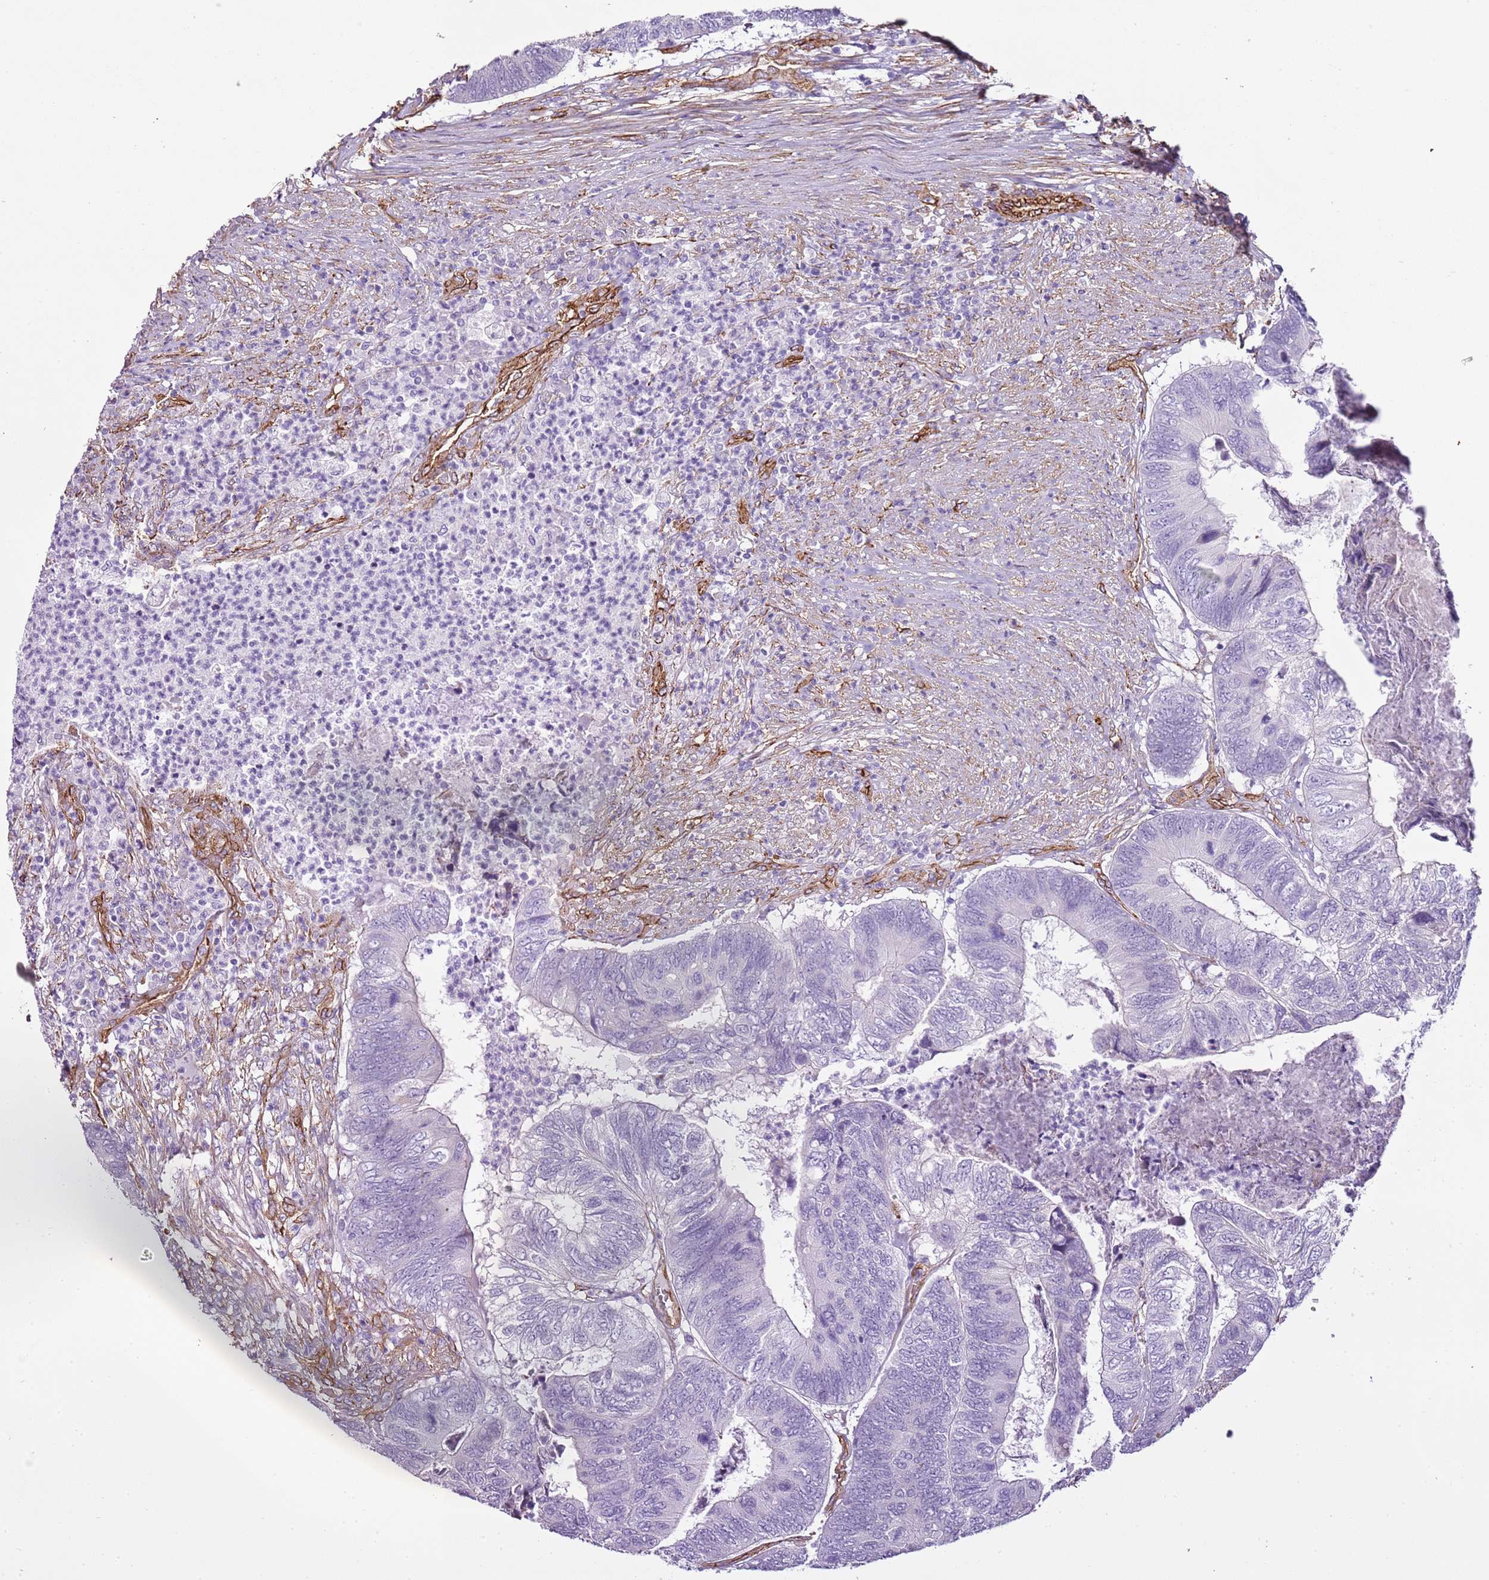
{"staining": {"intensity": "negative", "quantity": "none", "location": "none"}, "tissue": "colorectal cancer", "cell_type": "Tumor cells", "image_type": "cancer", "snomed": [{"axis": "morphology", "description": "Adenocarcinoma, NOS"}, {"axis": "topography", "description": "Colon"}], "caption": "Immunohistochemical staining of colorectal adenocarcinoma reveals no significant positivity in tumor cells.", "gene": "CTDSPL", "patient": {"sex": "female", "age": 67}}